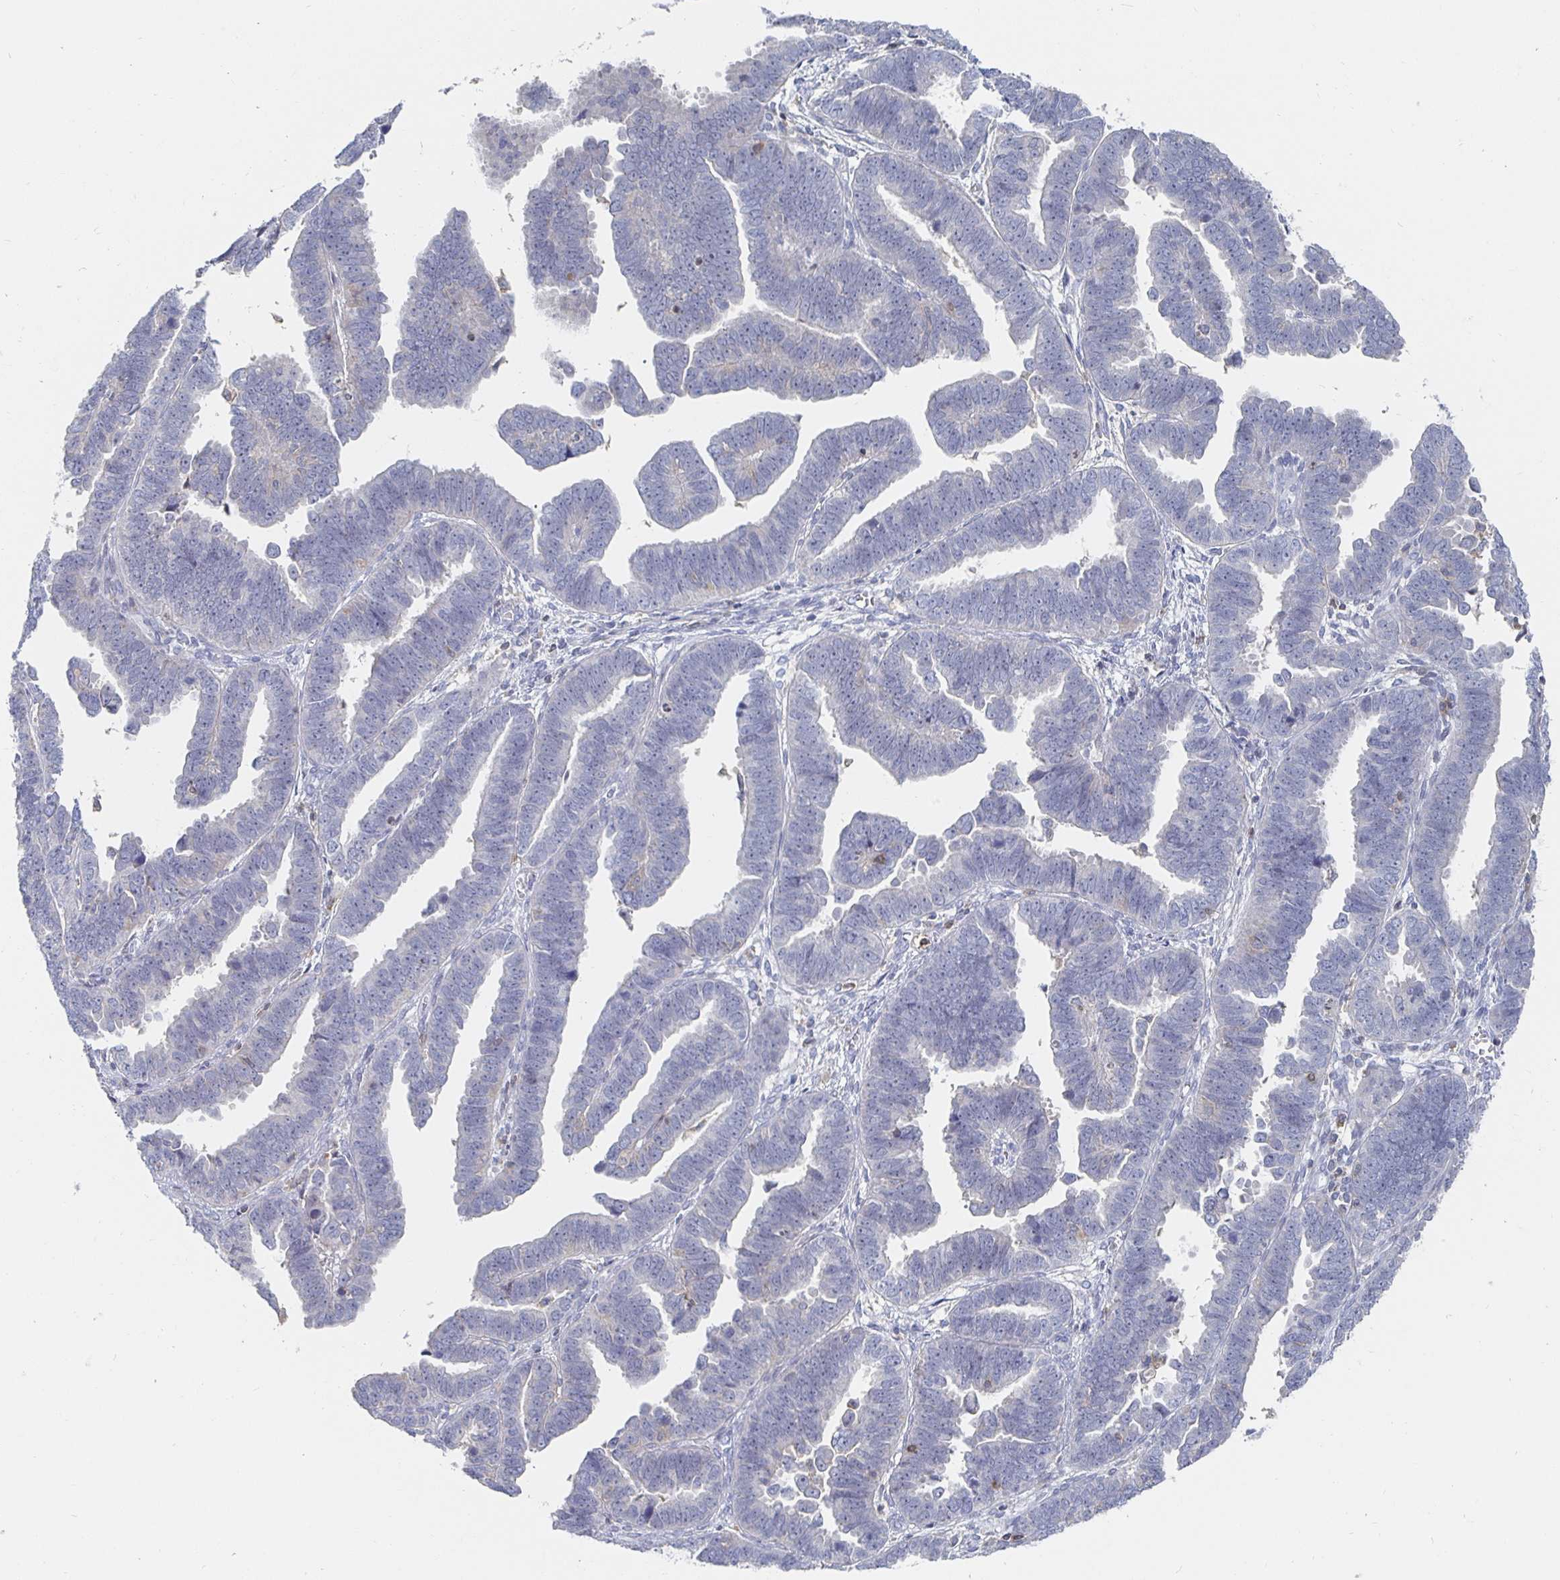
{"staining": {"intensity": "negative", "quantity": "none", "location": "none"}, "tissue": "endometrial cancer", "cell_type": "Tumor cells", "image_type": "cancer", "snomed": [{"axis": "morphology", "description": "Adenocarcinoma, NOS"}, {"axis": "topography", "description": "Endometrium"}], "caption": "Endometrial cancer was stained to show a protein in brown. There is no significant expression in tumor cells.", "gene": "PIK3CD", "patient": {"sex": "female", "age": 75}}